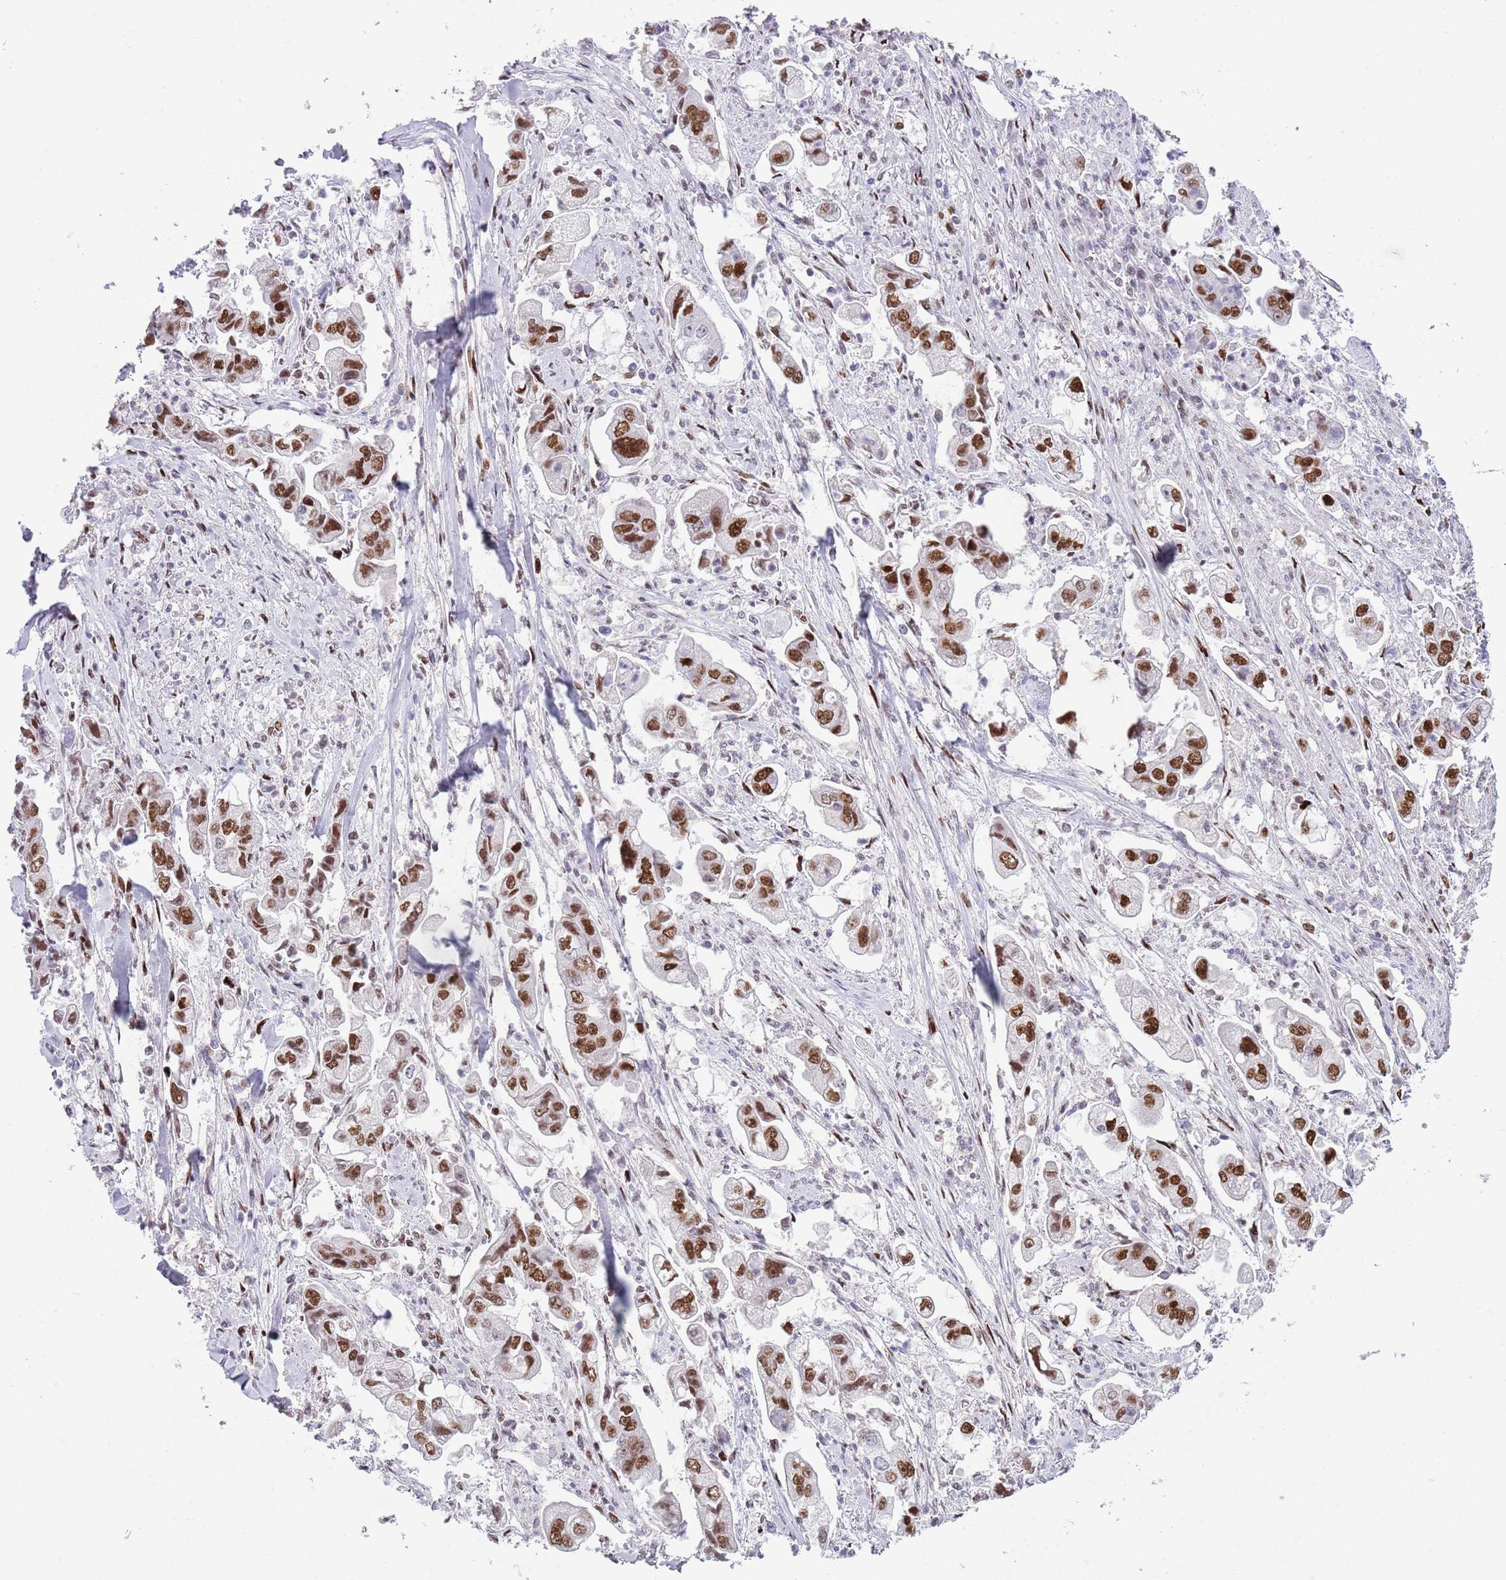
{"staining": {"intensity": "moderate", "quantity": ">75%", "location": "nuclear"}, "tissue": "stomach cancer", "cell_type": "Tumor cells", "image_type": "cancer", "snomed": [{"axis": "morphology", "description": "Adenocarcinoma, NOS"}, {"axis": "topography", "description": "Stomach"}], "caption": "Protein expression analysis of stomach adenocarcinoma shows moderate nuclear positivity in about >75% of tumor cells.", "gene": "MFSD10", "patient": {"sex": "male", "age": 62}}